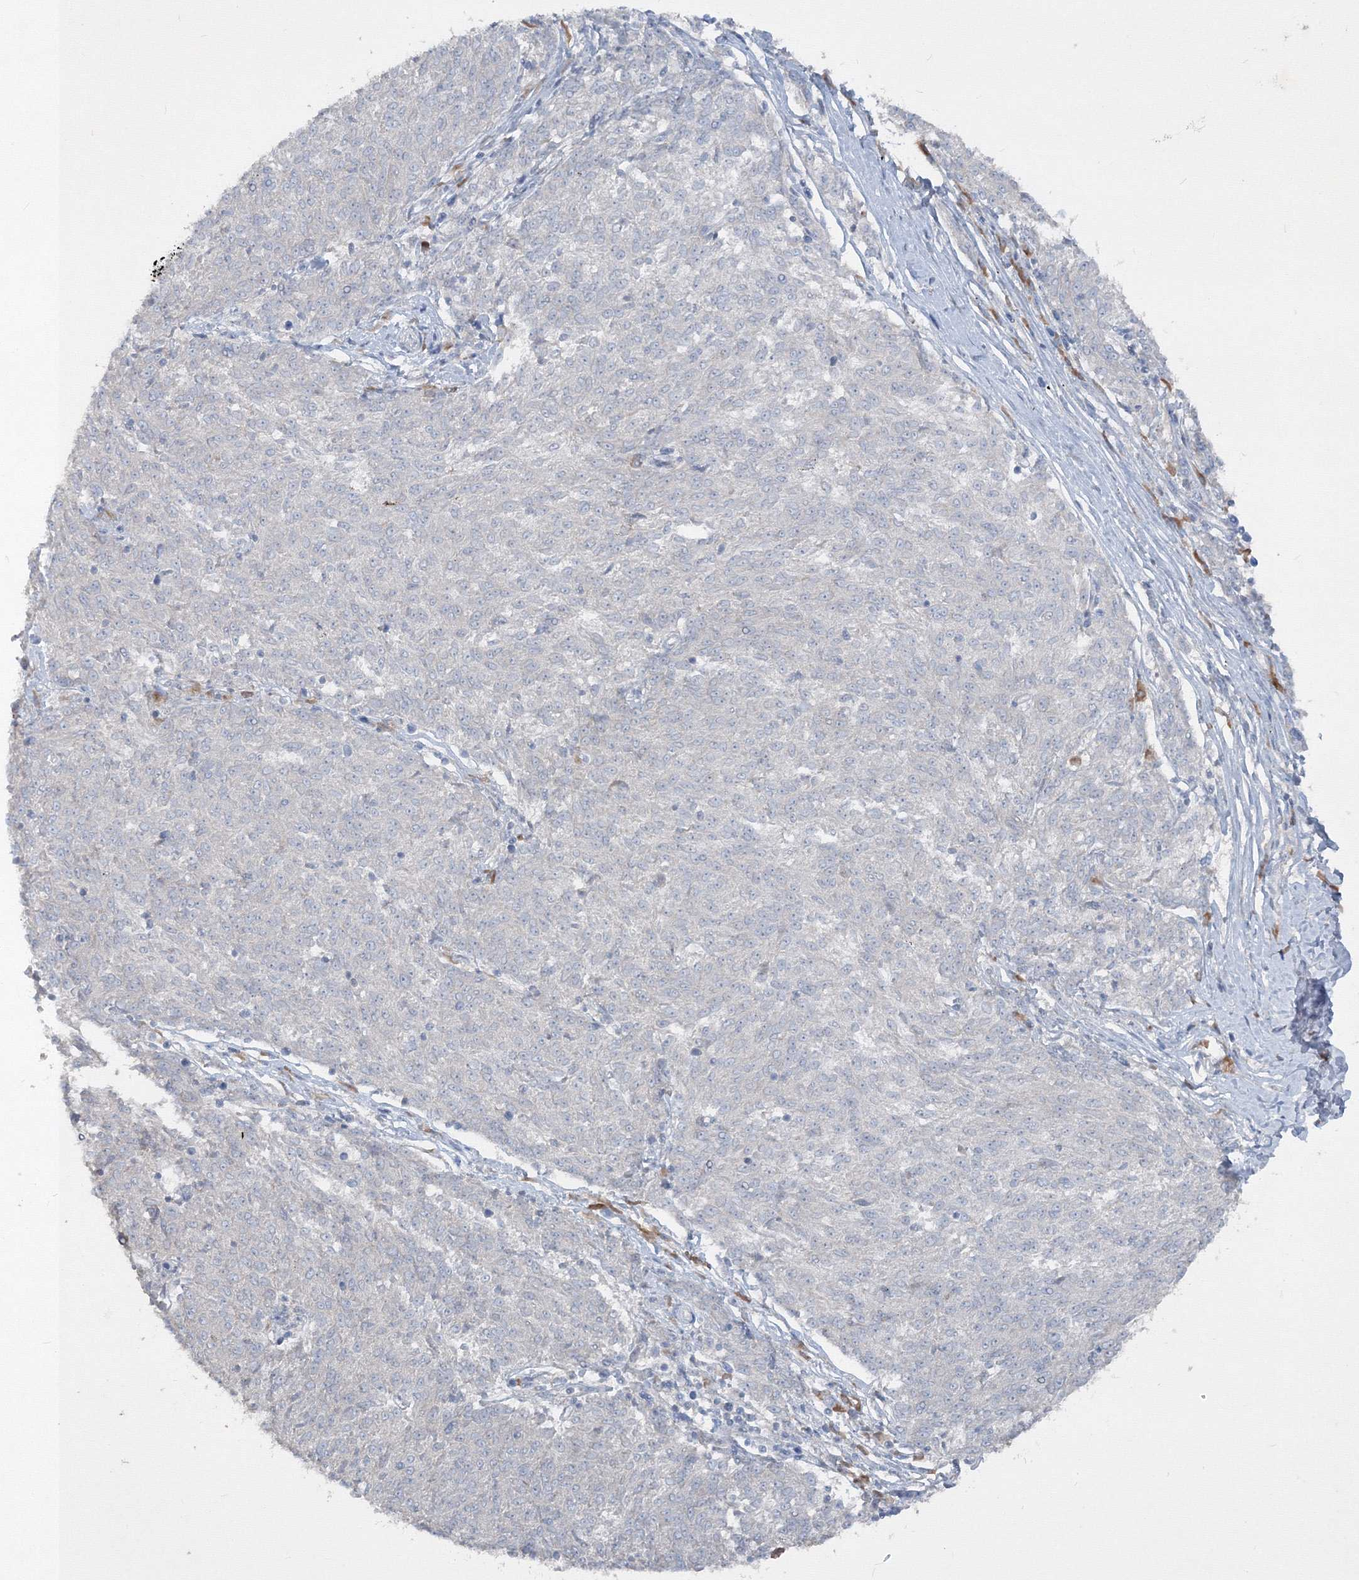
{"staining": {"intensity": "negative", "quantity": "none", "location": "none"}, "tissue": "melanoma", "cell_type": "Tumor cells", "image_type": "cancer", "snomed": [{"axis": "morphology", "description": "Malignant melanoma, NOS"}, {"axis": "topography", "description": "Skin"}], "caption": "Immunohistochemistry image of neoplastic tissue: human melanoma stained with DAB demonstrates no significant protein positivity in tumor cells. (DAB immunohistochemistry (IHC) visualized using brightfield microscopy, high magnification).", "gene": "IFNAR1", "patient": {"sex": "female", "age": 72}}